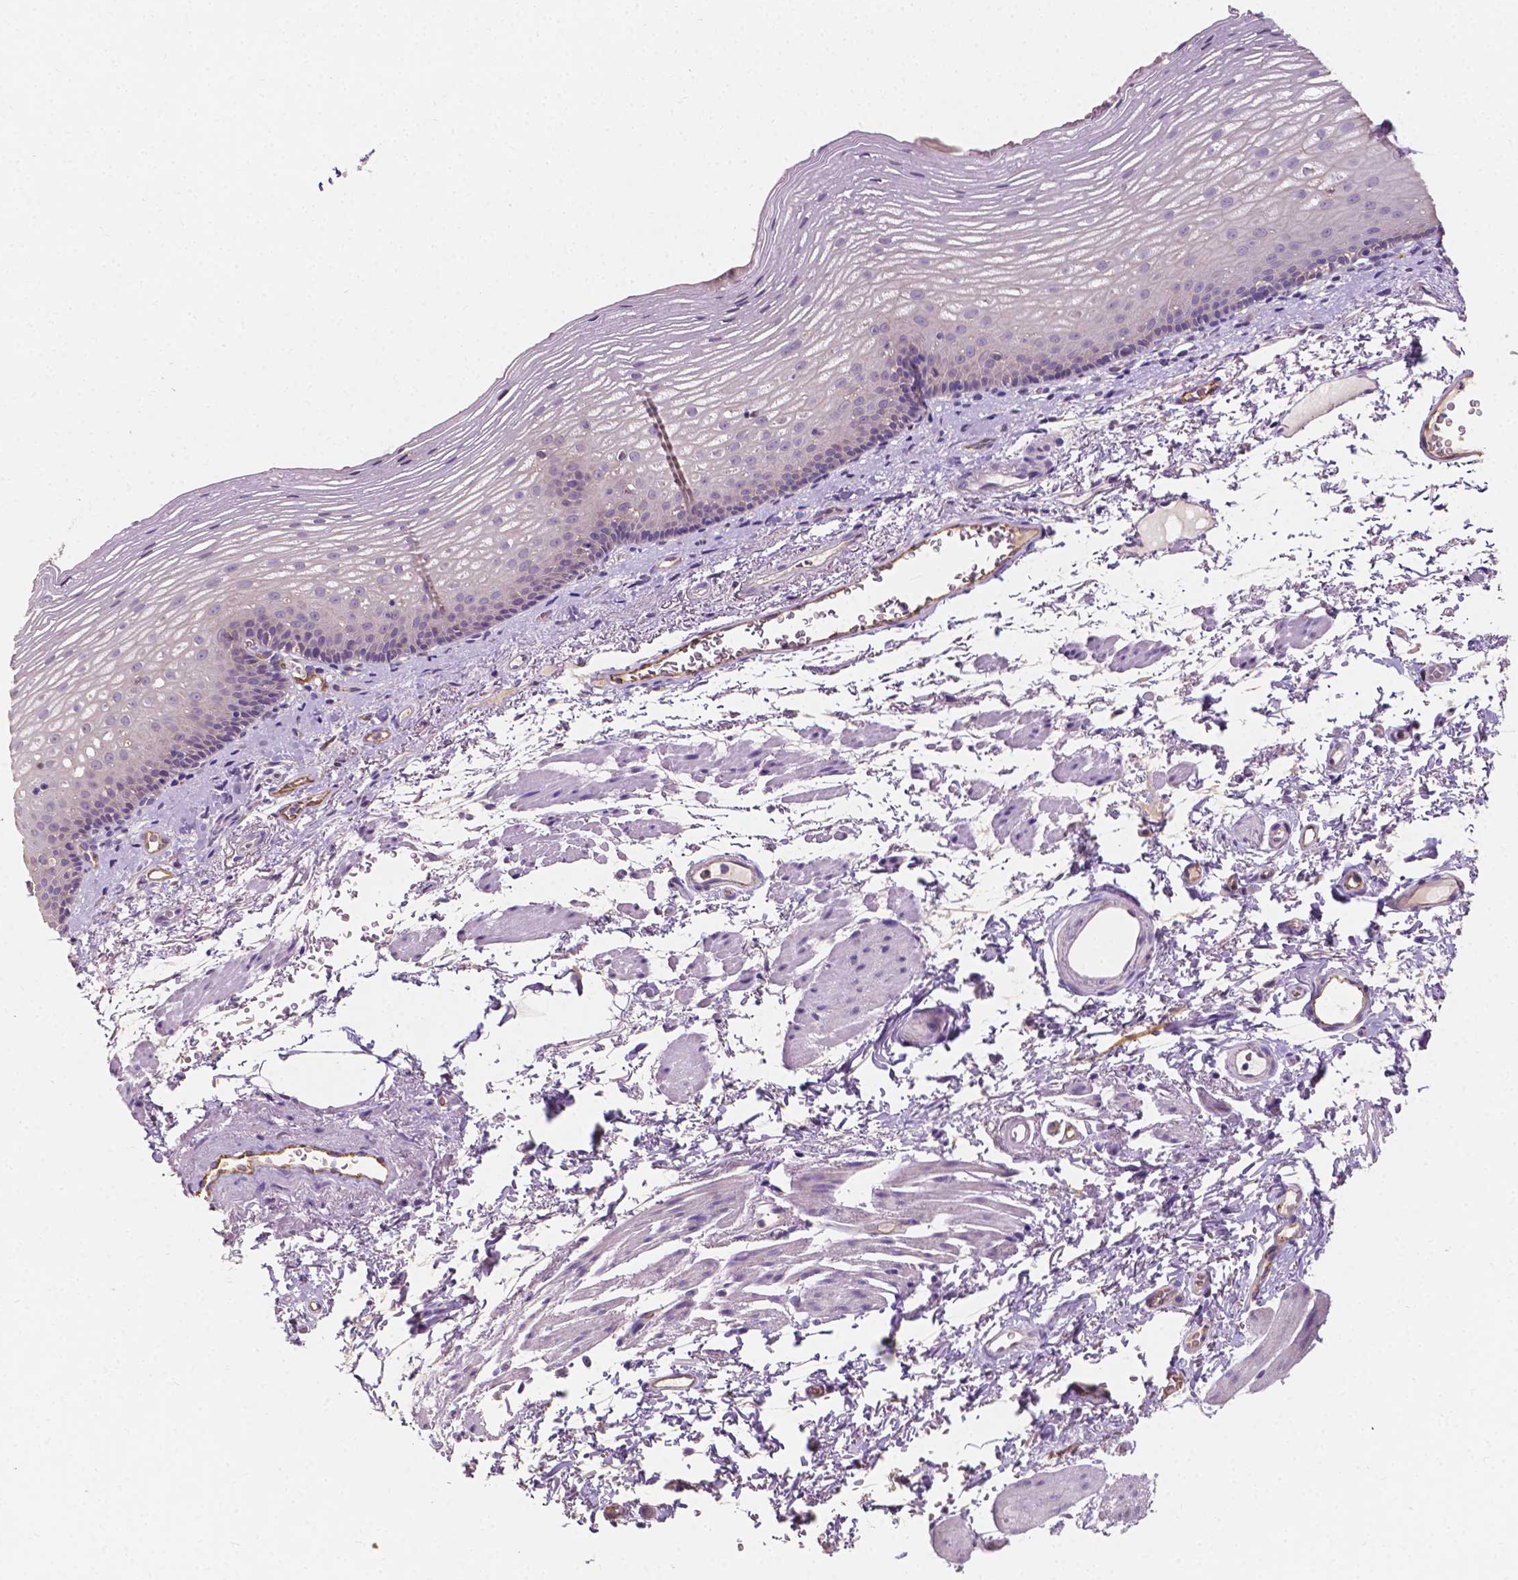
{"staining": {"intensity": "negative", "quantity": "none", "location": "none"}, "tissue": "esophagus", "cell_type": "Squamous epithelial cells", "image_type": "normal", "snomed": [{"axis": "morphology", "description": "Normal tissue, NOS"}, {"axis": "topography", "description": "Esophagus"}], "caption": "Photomicrograph shows no protein expression in squamous epithelial cells of normal esophagus.", "gene": "SLC22A4", "patient": {"sex": "male", "age": 76}}